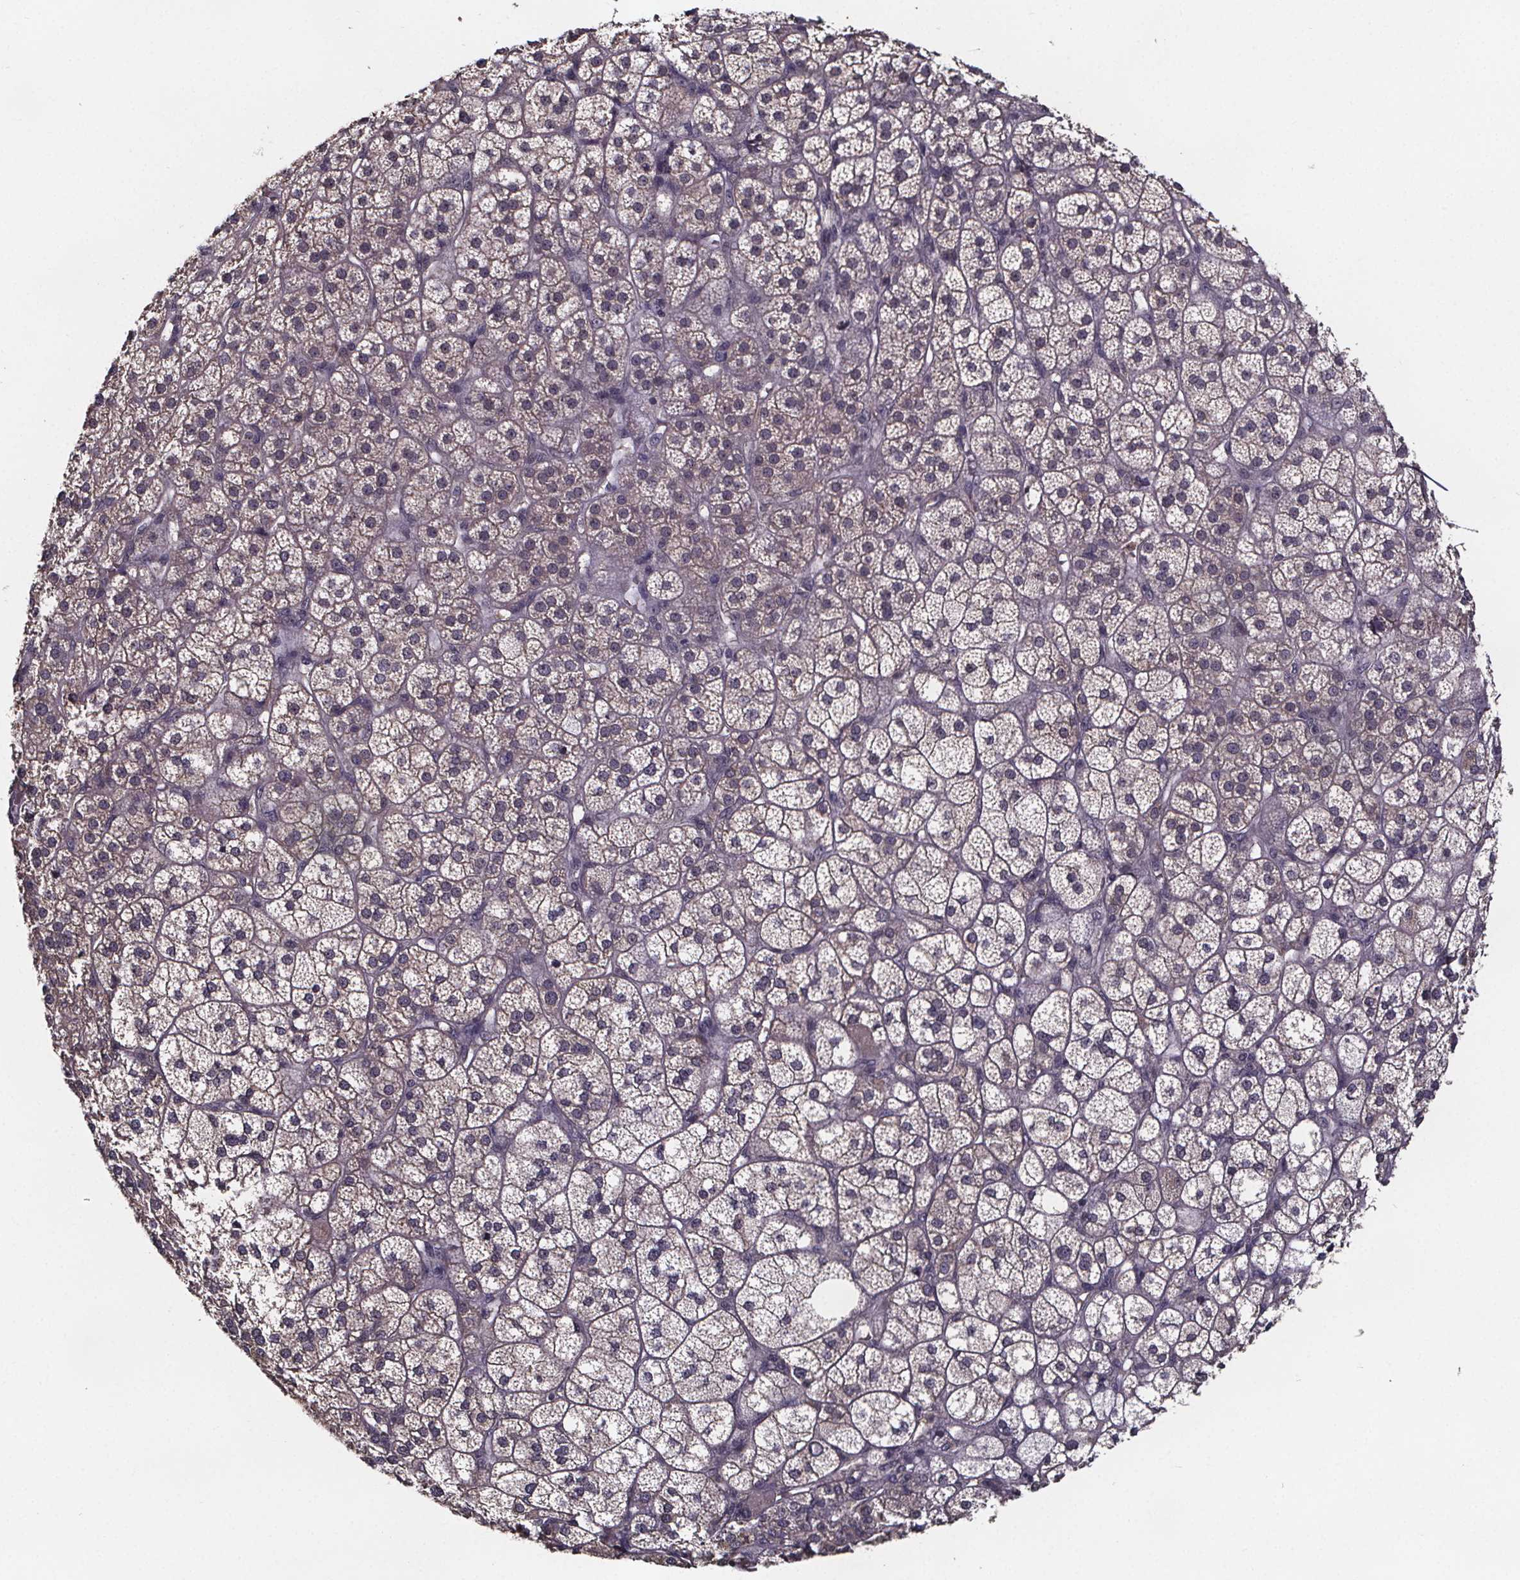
{"staining": {"intensity": "weak", "quantity": "<25%", "location": "cytoplasmic/membranous"}, "tissue": "adrenal gland", "cell_type": "Glandular cells", "image_type": "normal", "snomed": [{"axis": "morphology", "description": "Normal tissue, NOS"}, {"axis": "topography", "description": "Adrenal gland"}], "caption": "Adrenal gland stained for a protein using IHC reveals no staining glandular cells.", "gene": "SMIM1", "patient": {"sex": "female", "age": 60}}